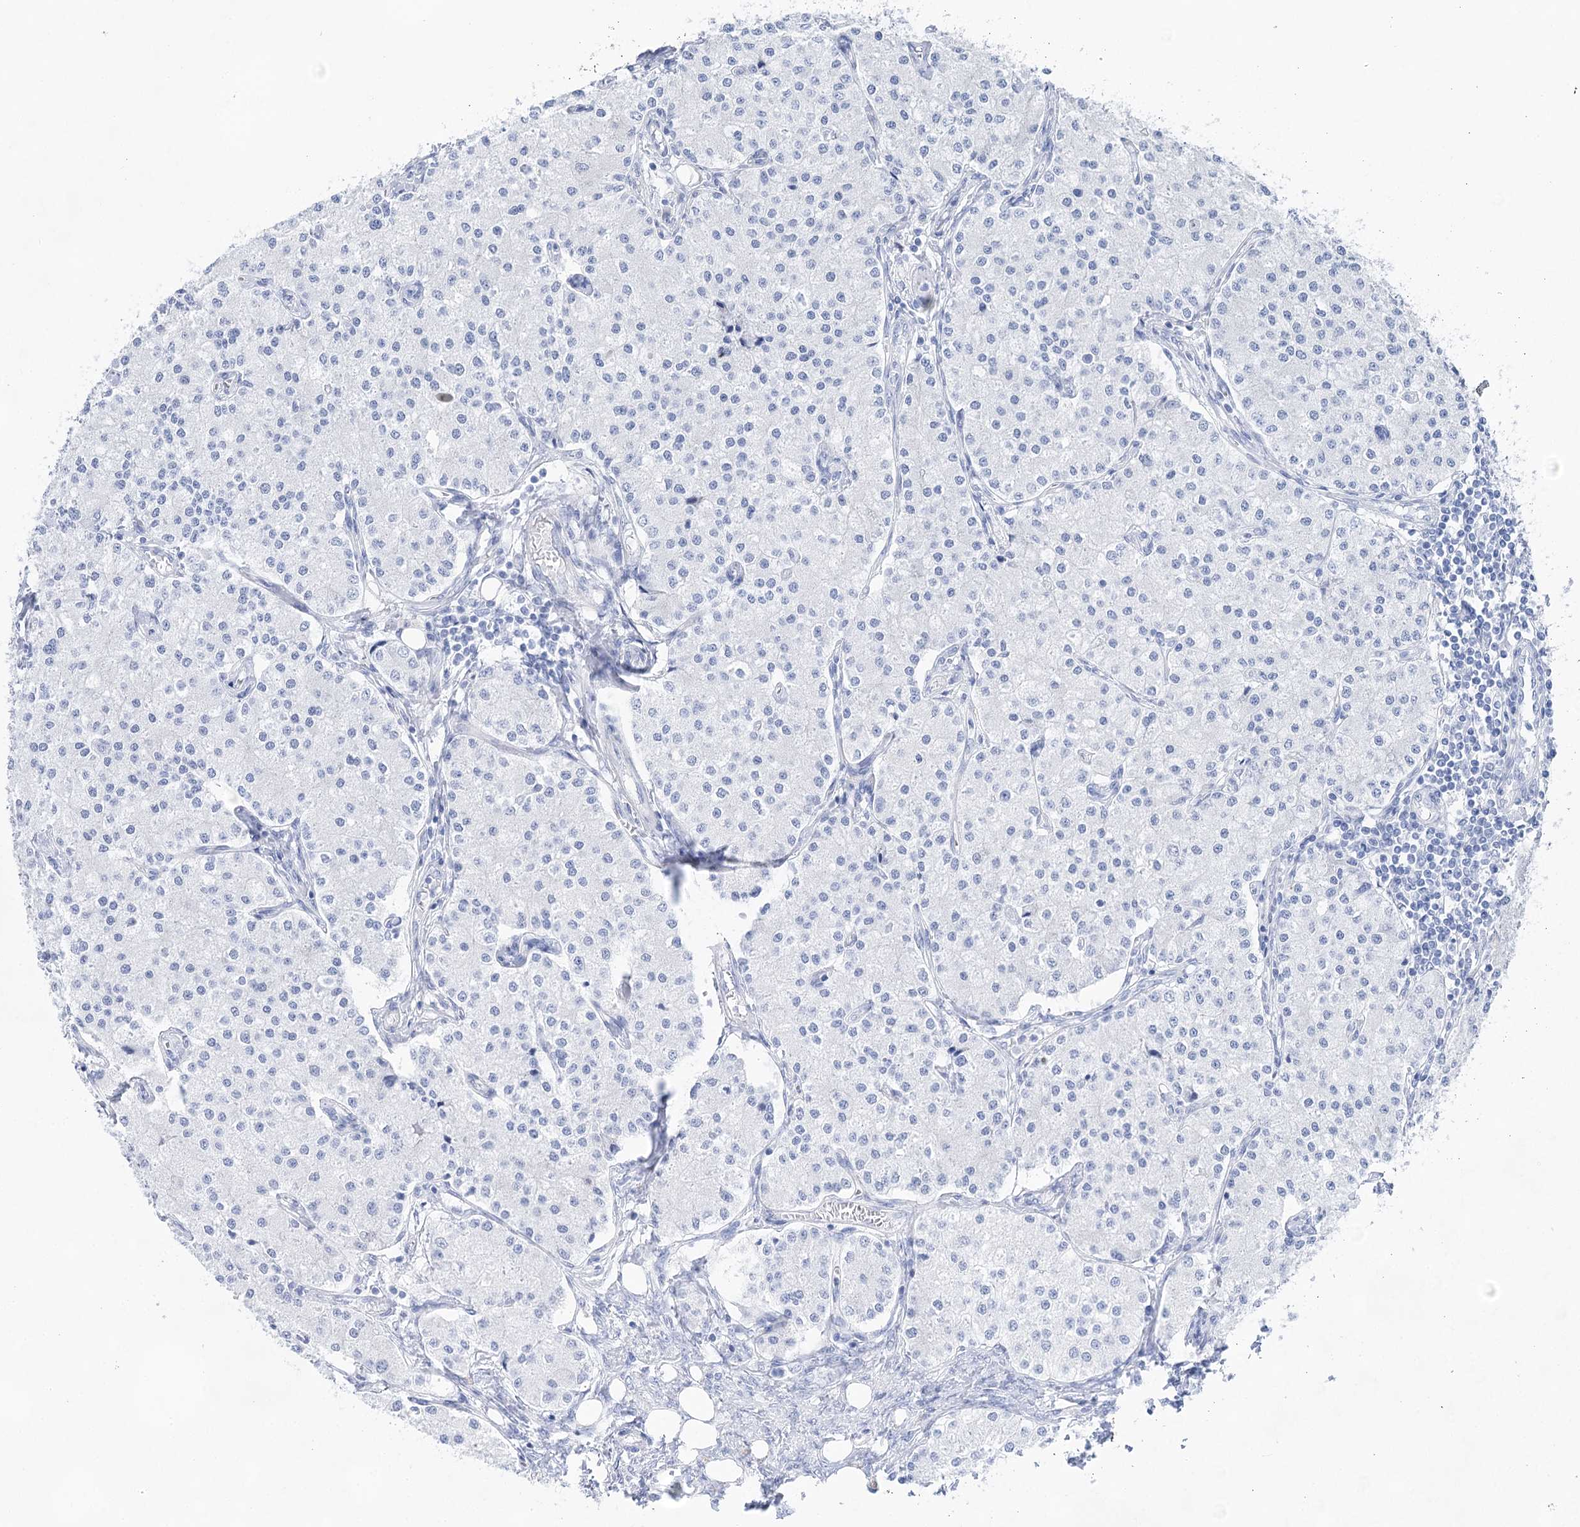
{"staining": {"intensity": "negative", "quantity": "none", "location": "none"}, "tissue": "carcinoid", "cell_type": "Tumor cells", "image_type": "cancer", "snomed": [{"axis": "morphology", "description": "Carcinoid, malignant, NOS"}, {"axis": "topography", "description": "Colon"}], "caption": "Carcinoid stained for a protein using immunohistochemistry (IHC) exhibits no staining tumor cells.", "gene": "LALBA", "patient": {"sex": "female", "age": 52}}